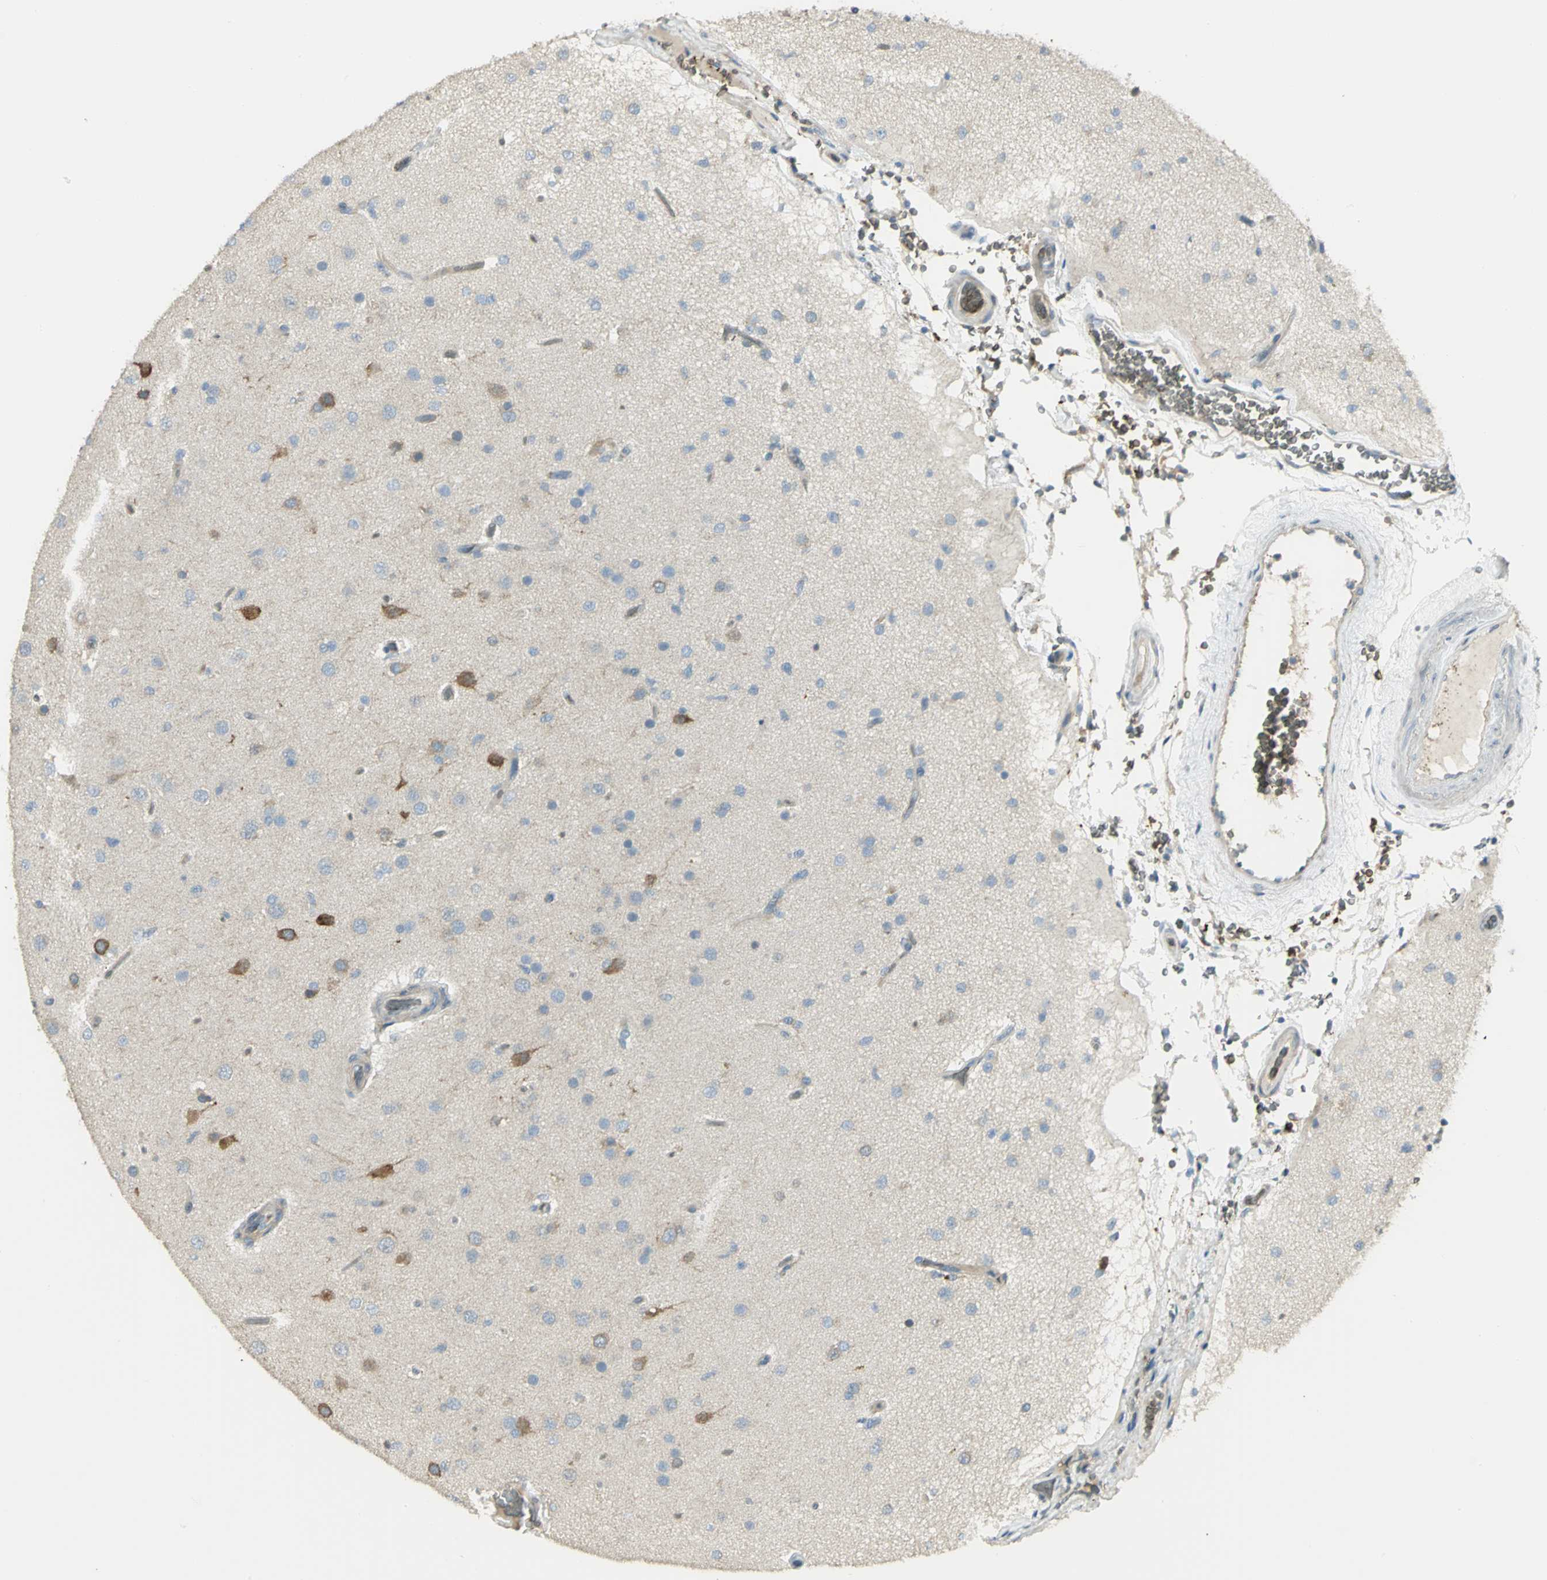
{"staining": {"intensity": "strong", "quantity": "<25%", "location": "cytoplasmic/membranous"}, "tissue": "glioma", "cell_type": "Tumor cells", "image_type": "cancer", "snomed": [{"axis": "morphology", "description": "Glioma, malignant, High grade"}, {"axis": "topography", "description": "Brain"}], "caption": "Malignant high-grade glioma tissue demonstrates strong cytoplasmic/membranous staining in about <25% of tumor cells The staining was performed using DAB, with brown indicating positive protein expression. Nuclei are stained blue with hematoxylin.", "gene": "ANK1", "patient": {"sex": "male", "age": 33}}